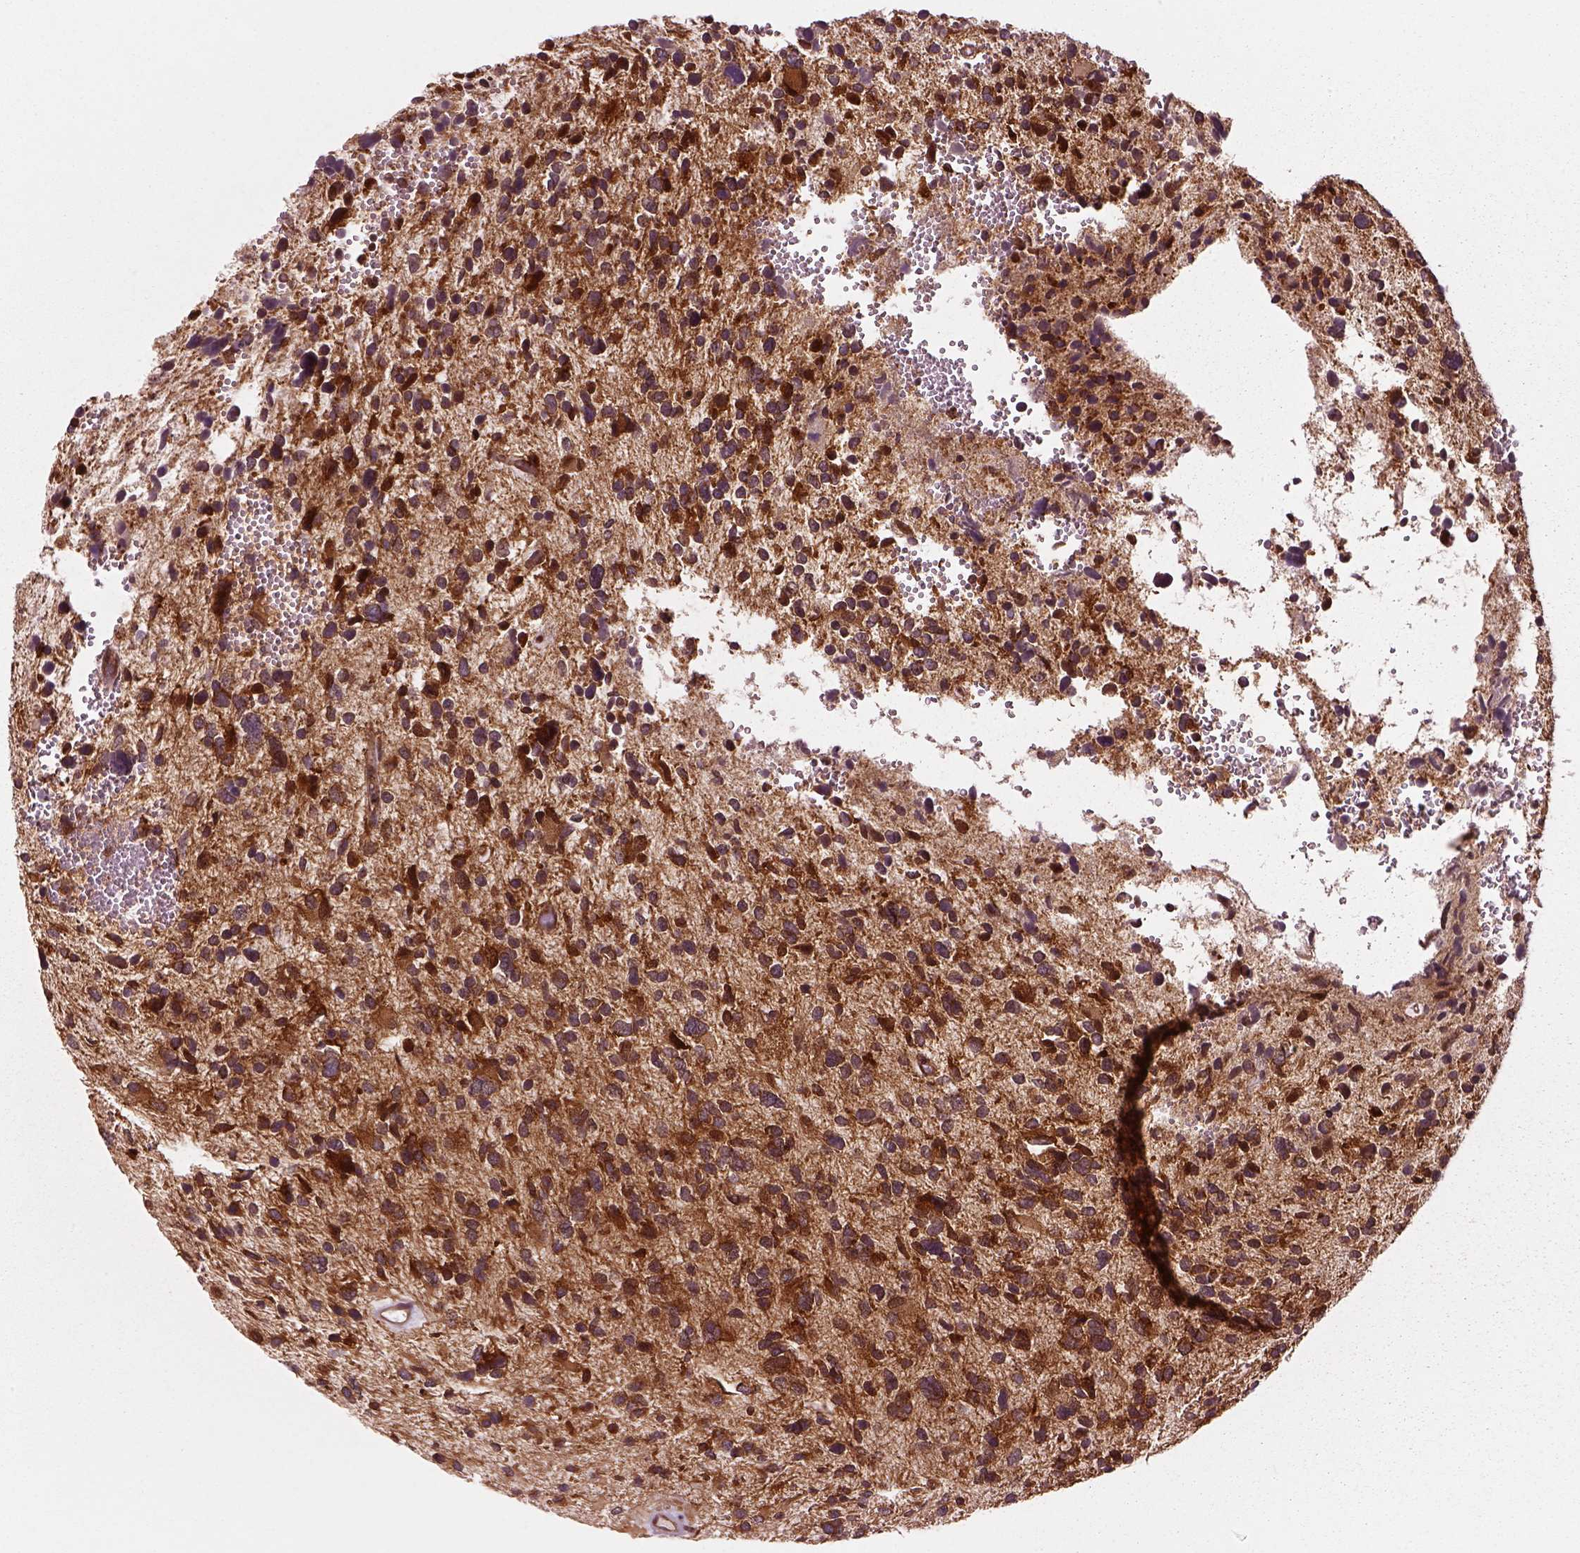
{"staining": {"intensity": "strong", "quantity": ">75%", "location": "cytoplasmic/membranous"}, "tissue": "glioma", "cell_type": "Tumor cells", "image_type": "cancer", "snomed": [{"axis": "morphology", "description": "Glioma, malignant, High grade"}, {"axis": "topography", "description": "Brain"}], "caption": "About >75% of tumor cells in human malignant glioma (high-grade) demonstrate strong cytoplasmic/membranous protein staining as visualized by brown immunohistochemical staining.", "gene": "WASHC2A", "patient": {"sex": "female", "age": 11}}